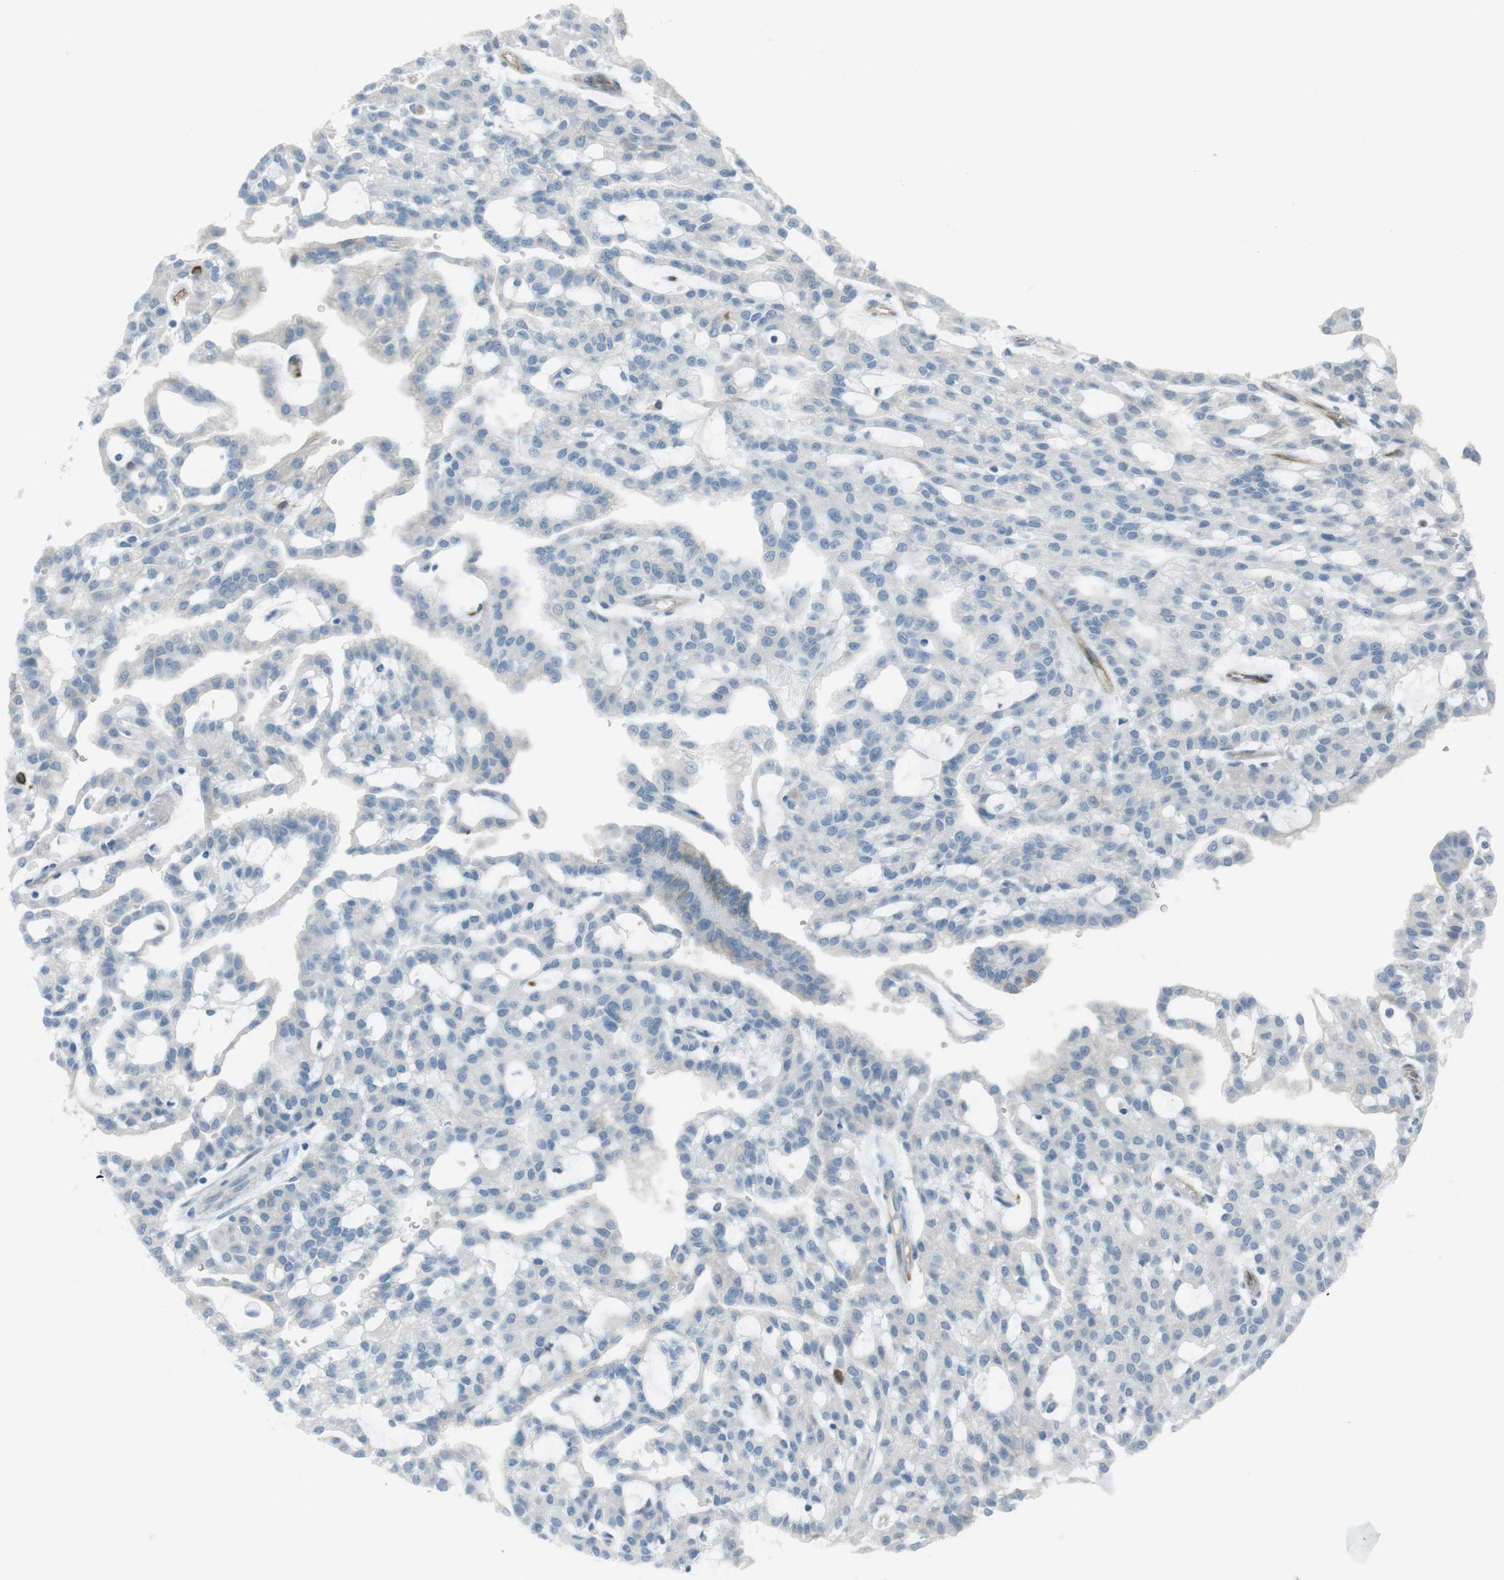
{"staining": {"intensity": "negative", "quantity": "none", "location": "none"}, "tissue": "renal cancer", "cell_type": "Tumor cells", "image_type": "cancer", "snomed": [{"axis": "morphology", "description": "Adenocarcinoma, NOS"}, {"axis": "topography", "description": "Kidney"}], "caption": "There is no significant expression in tumor cells of renal cancer.", "gene": "TUBB2A", "patient": {"sex": "male", "age": 63}}